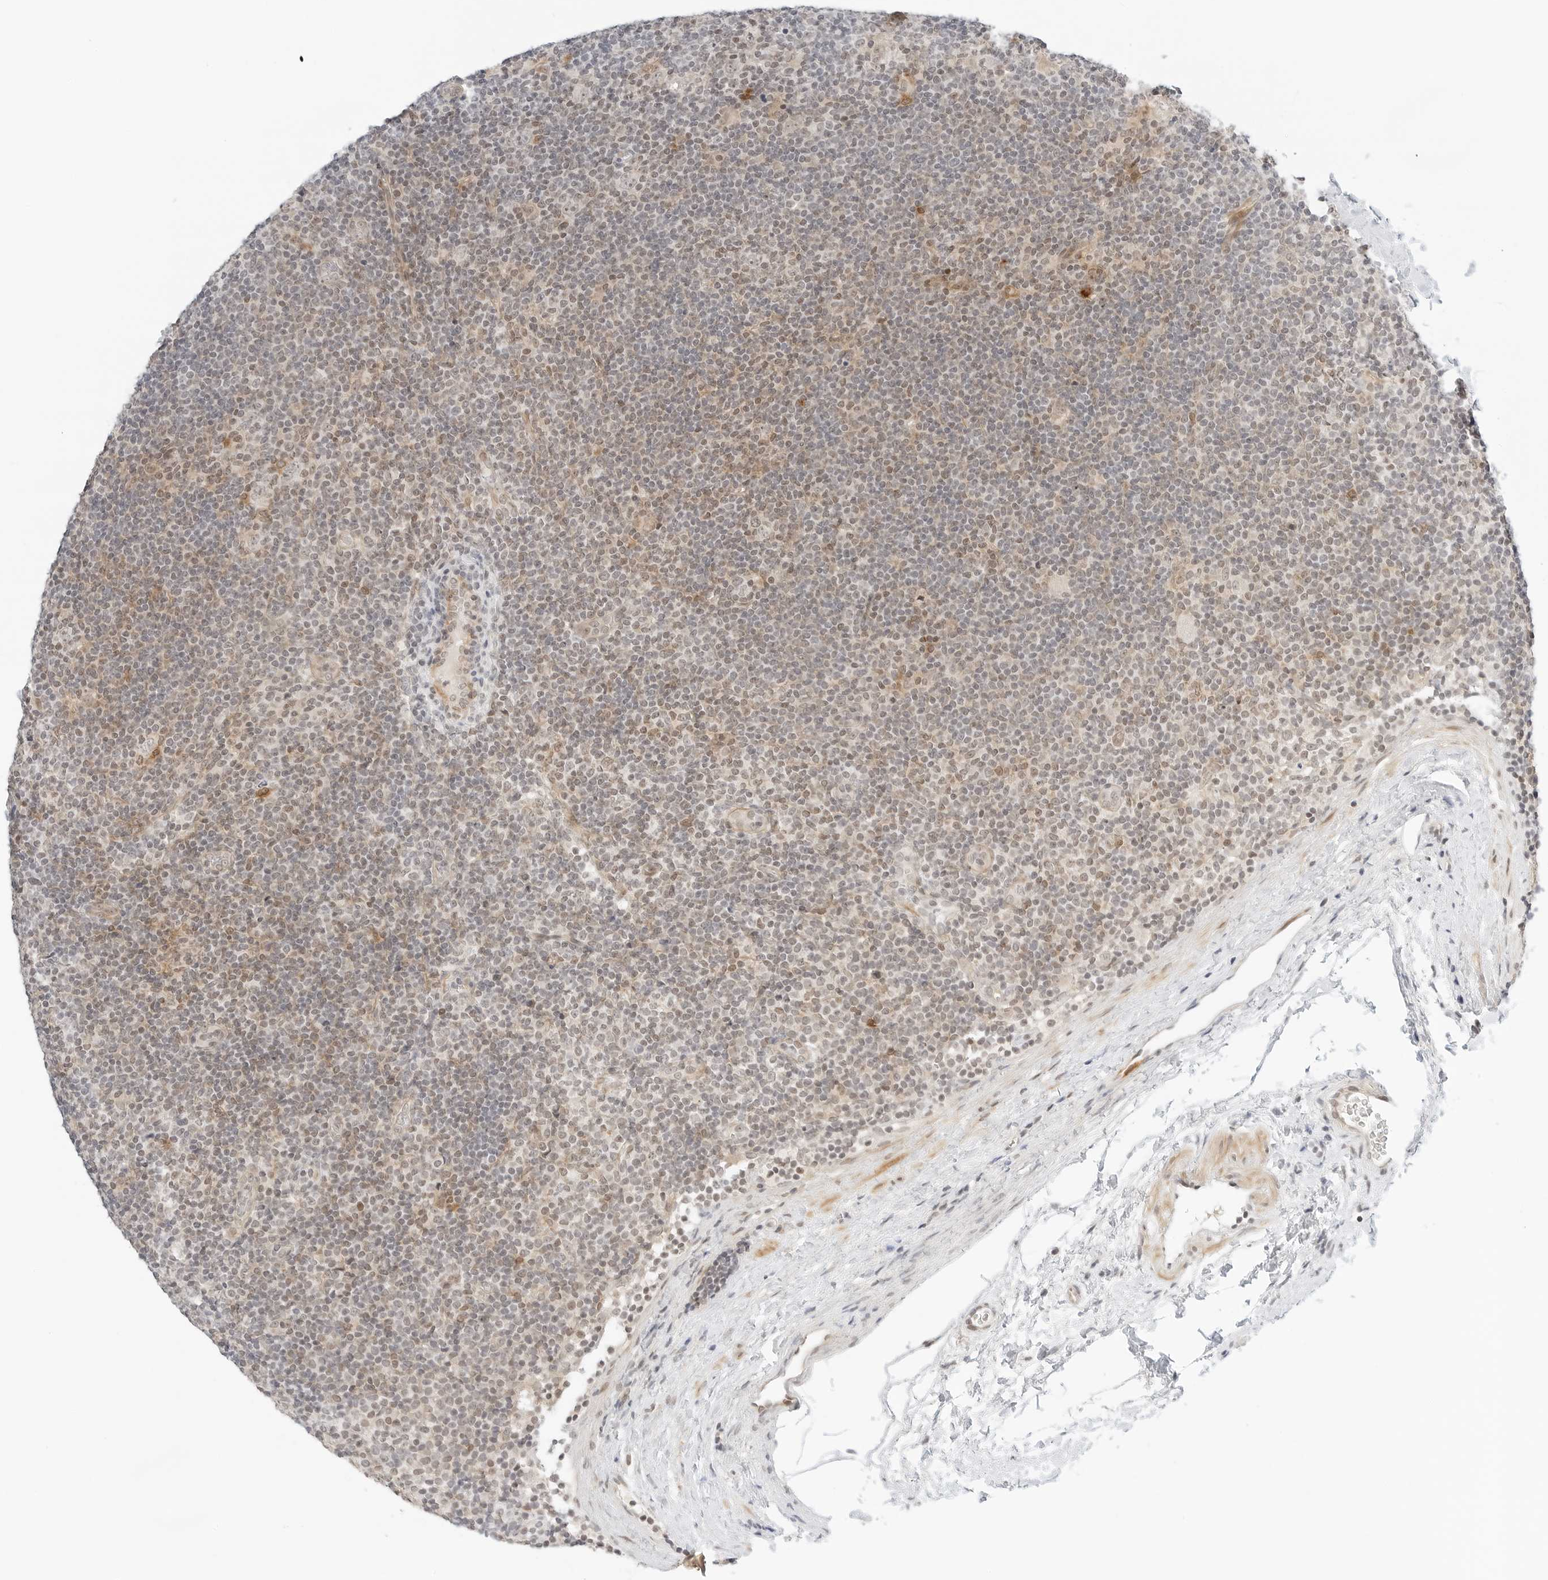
{"staining": {"intensity": "moderate", "quantity": "<25%", "location": "nuclear"}, "tissue": "lymphoma", "cell_type": "Tumor cells", "image_type": "cancer", "snomed": [{"axis": "morphology", "description": "Hodgkin's disease, NOS"}, {"axis": "topography", "description": "Lymph node"}], "caption": "Protein expression analysis of Hodgkin's disease reveals moderate nuclear staining in approximately <25% of tumor cells.", "gene": "NEO1", "patient": {"sex": "female", "age": 57}}